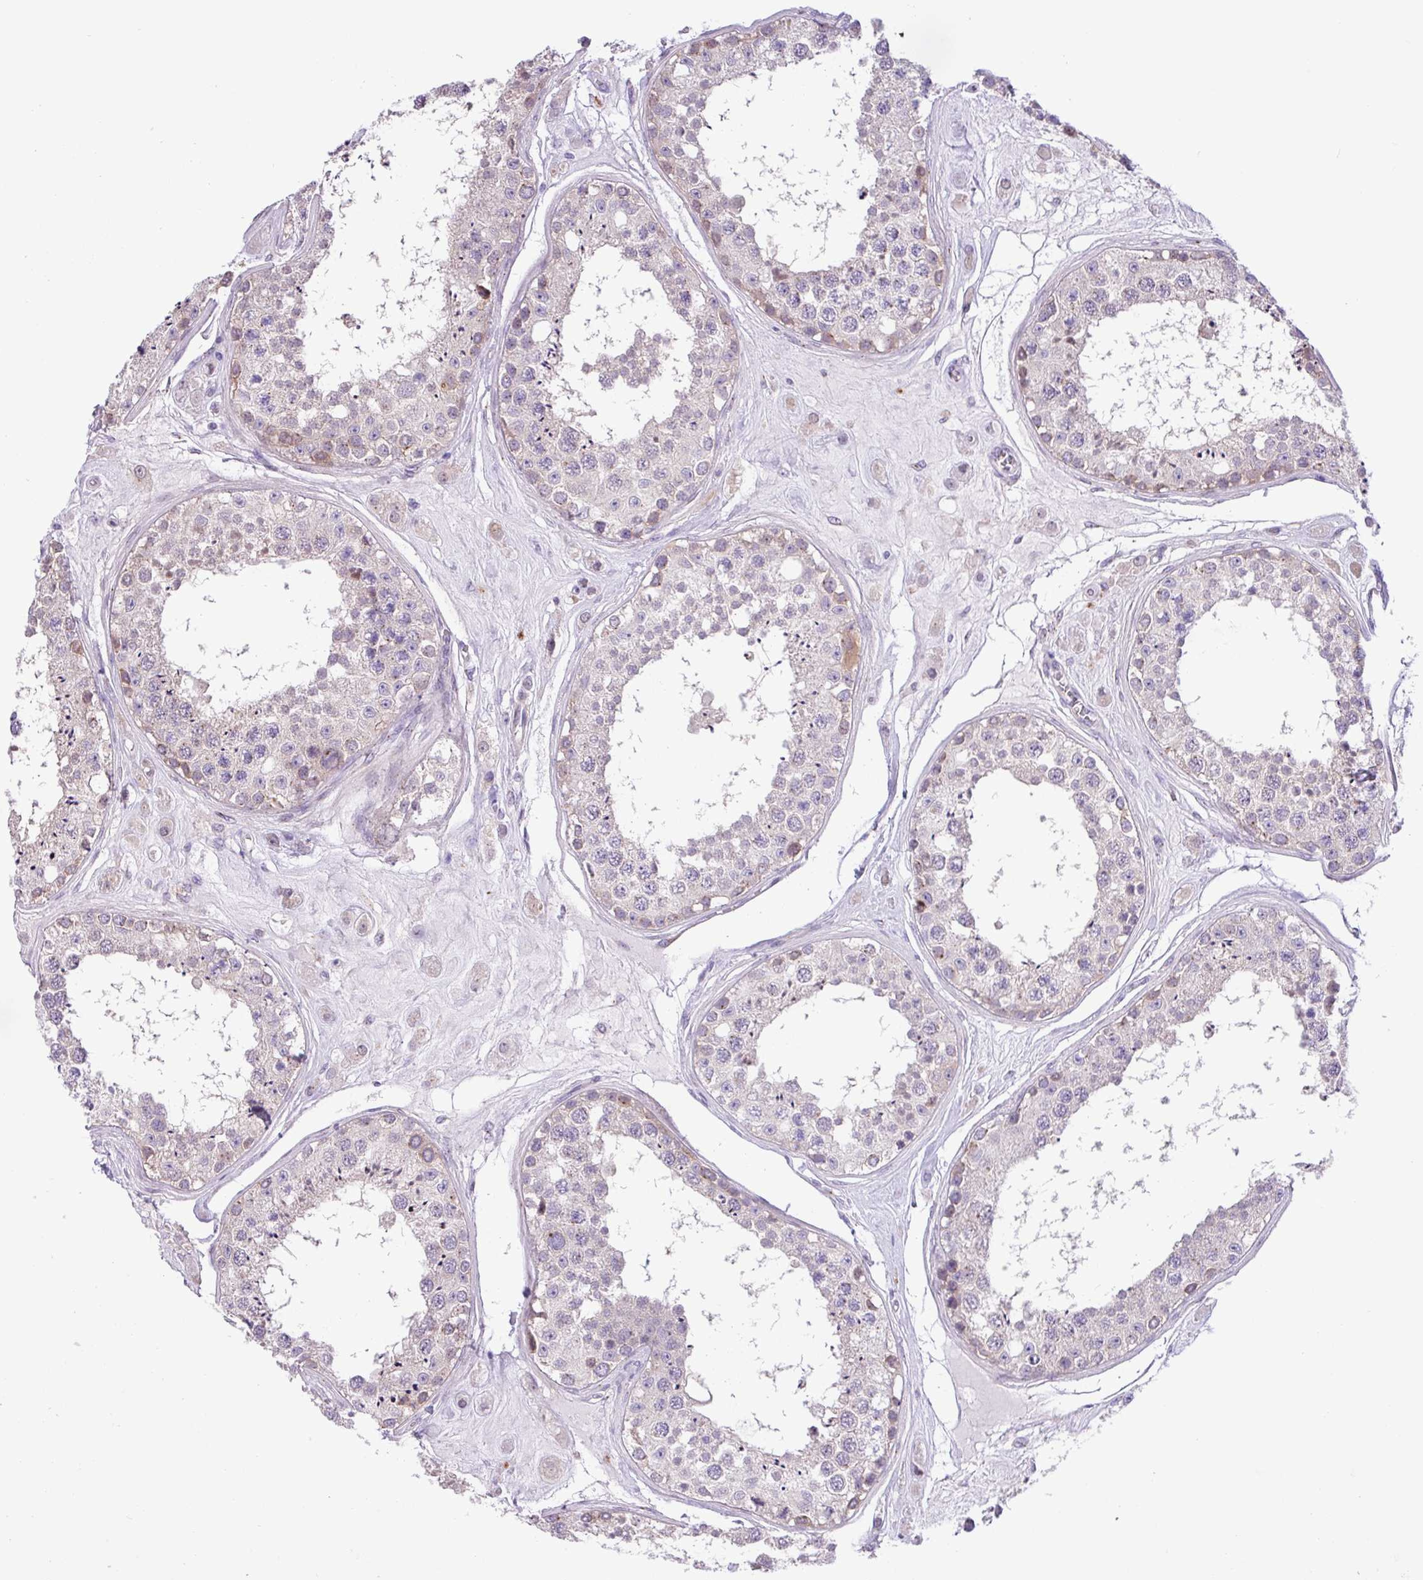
{"staining": {"intensity": "moderate", "quantity": "25%-75%", "location": "cytoplasmic/membranous"}, "tissue": "testis", "cell_type": "Cells in seminiferous ducts", "image_type": "normal", "snomed": [{"axis": "morphology", "description": "Normal tissue, NOS"}, {"axis": "topography", "description": "Testis"}], "caption": "A brown stain shows moderate cytoplasmic/membranous expression of a protein in cells in seminiferous ducts of unremarkable human testis. Using DAB (brown) and hematoxylin (blue) stains, captured at high magnification using brightfield microscopy.", "gene": "SPINK8", "patient": {"sex": "male", "age": 25}}